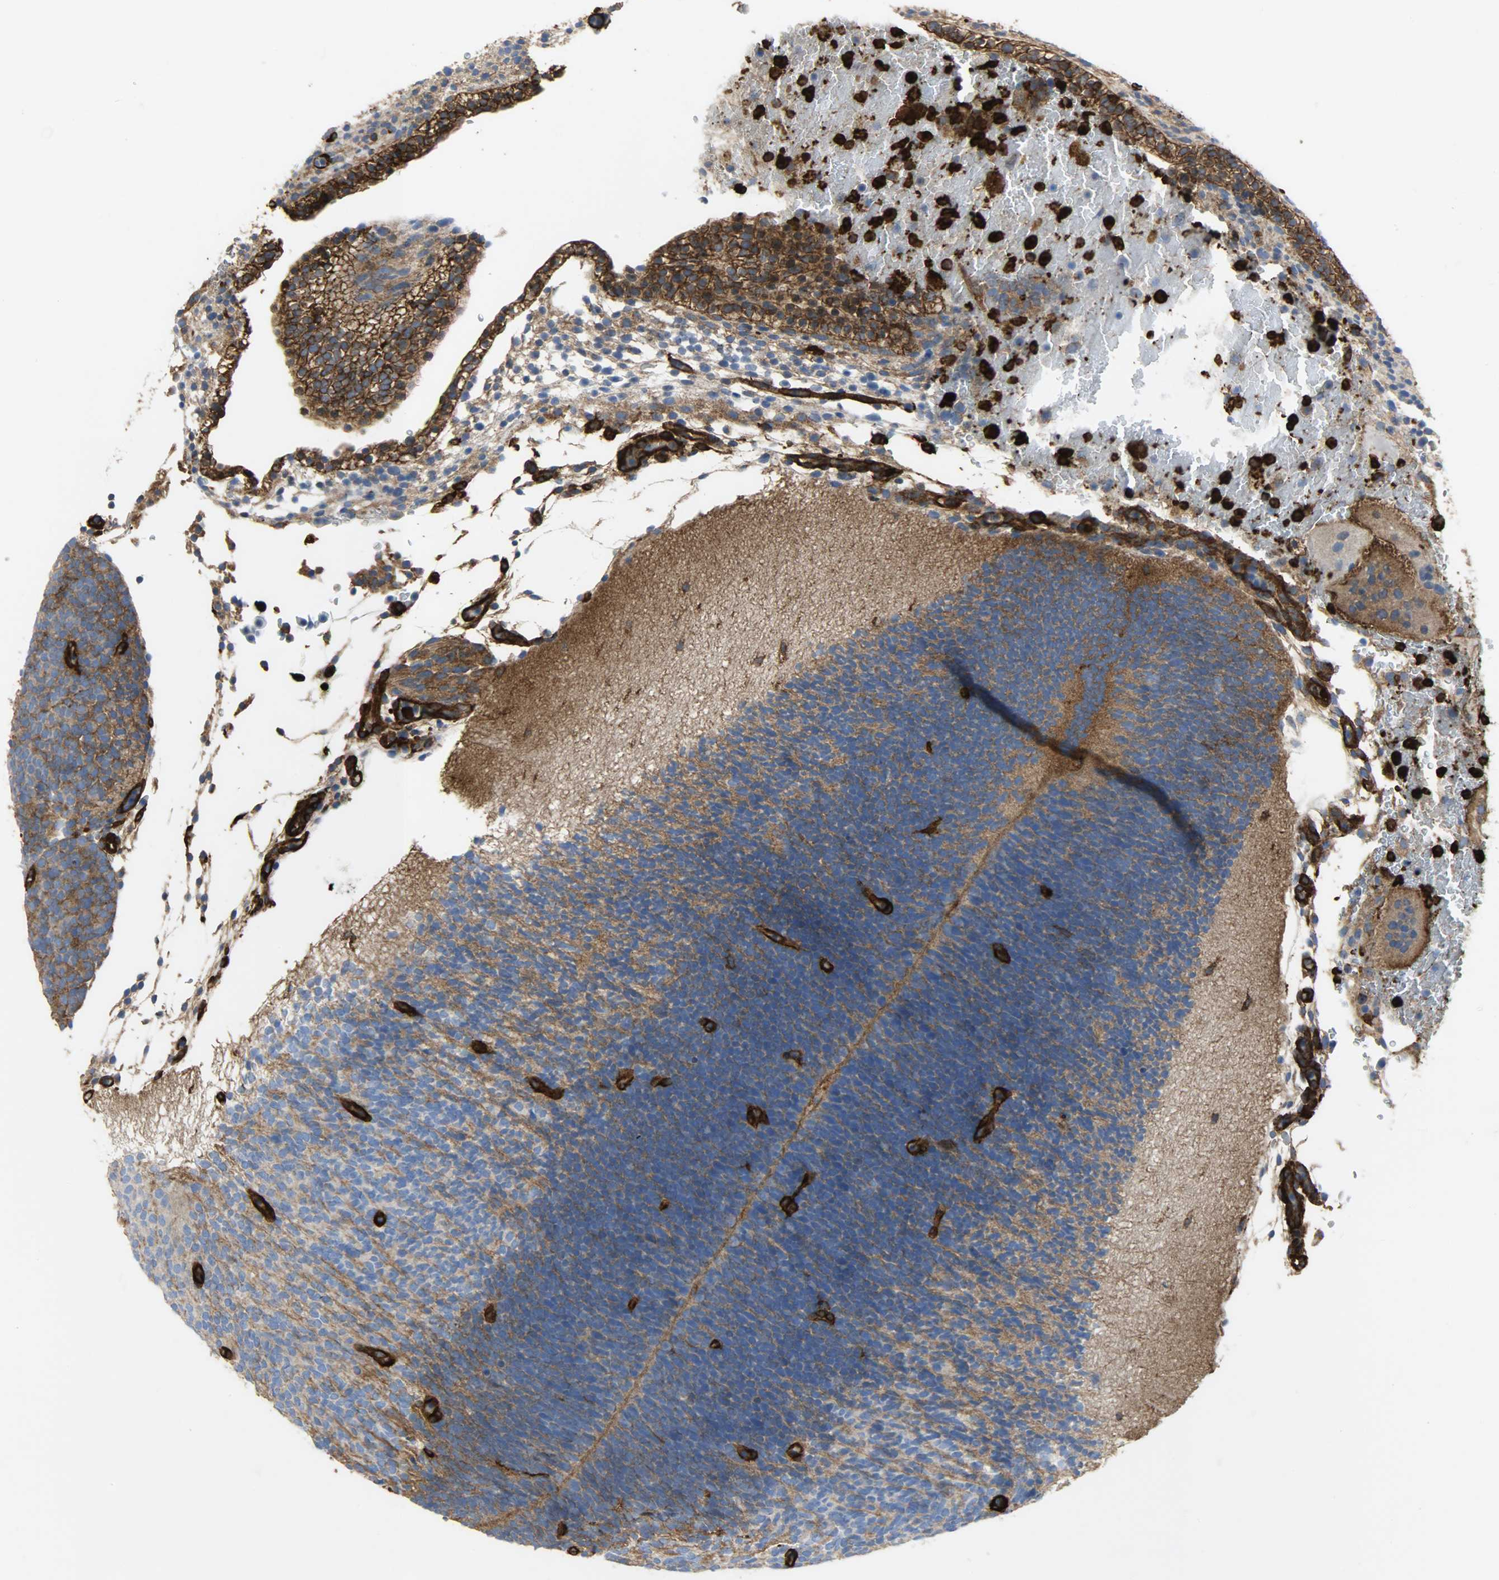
{"staining": {"intensity": "strong", "quantity": ">75%", "location": "cytoplasmic/membranous"}, "tissue": "placenta", "cell_type": "Decidual cells", "image_type": "normal", "snomed": [{"axis": "morphology", "description": "Normal tissue, NOS"}, {"axis": "topography", "description": "Placenta"}], "caption": "Protein analysis of normal placenta shows strong cytoplasmic/membranous staining in about >75% of decidual cells. The staining was performed using DAB (3,3'-diaminobenzidine) to visualize the protein expression in brown, while the nuclei were stained in blue with hematoxylin (Magnification: 20x).", "gene": "VASP", "patient": {"sex": "female", "age": 19}}